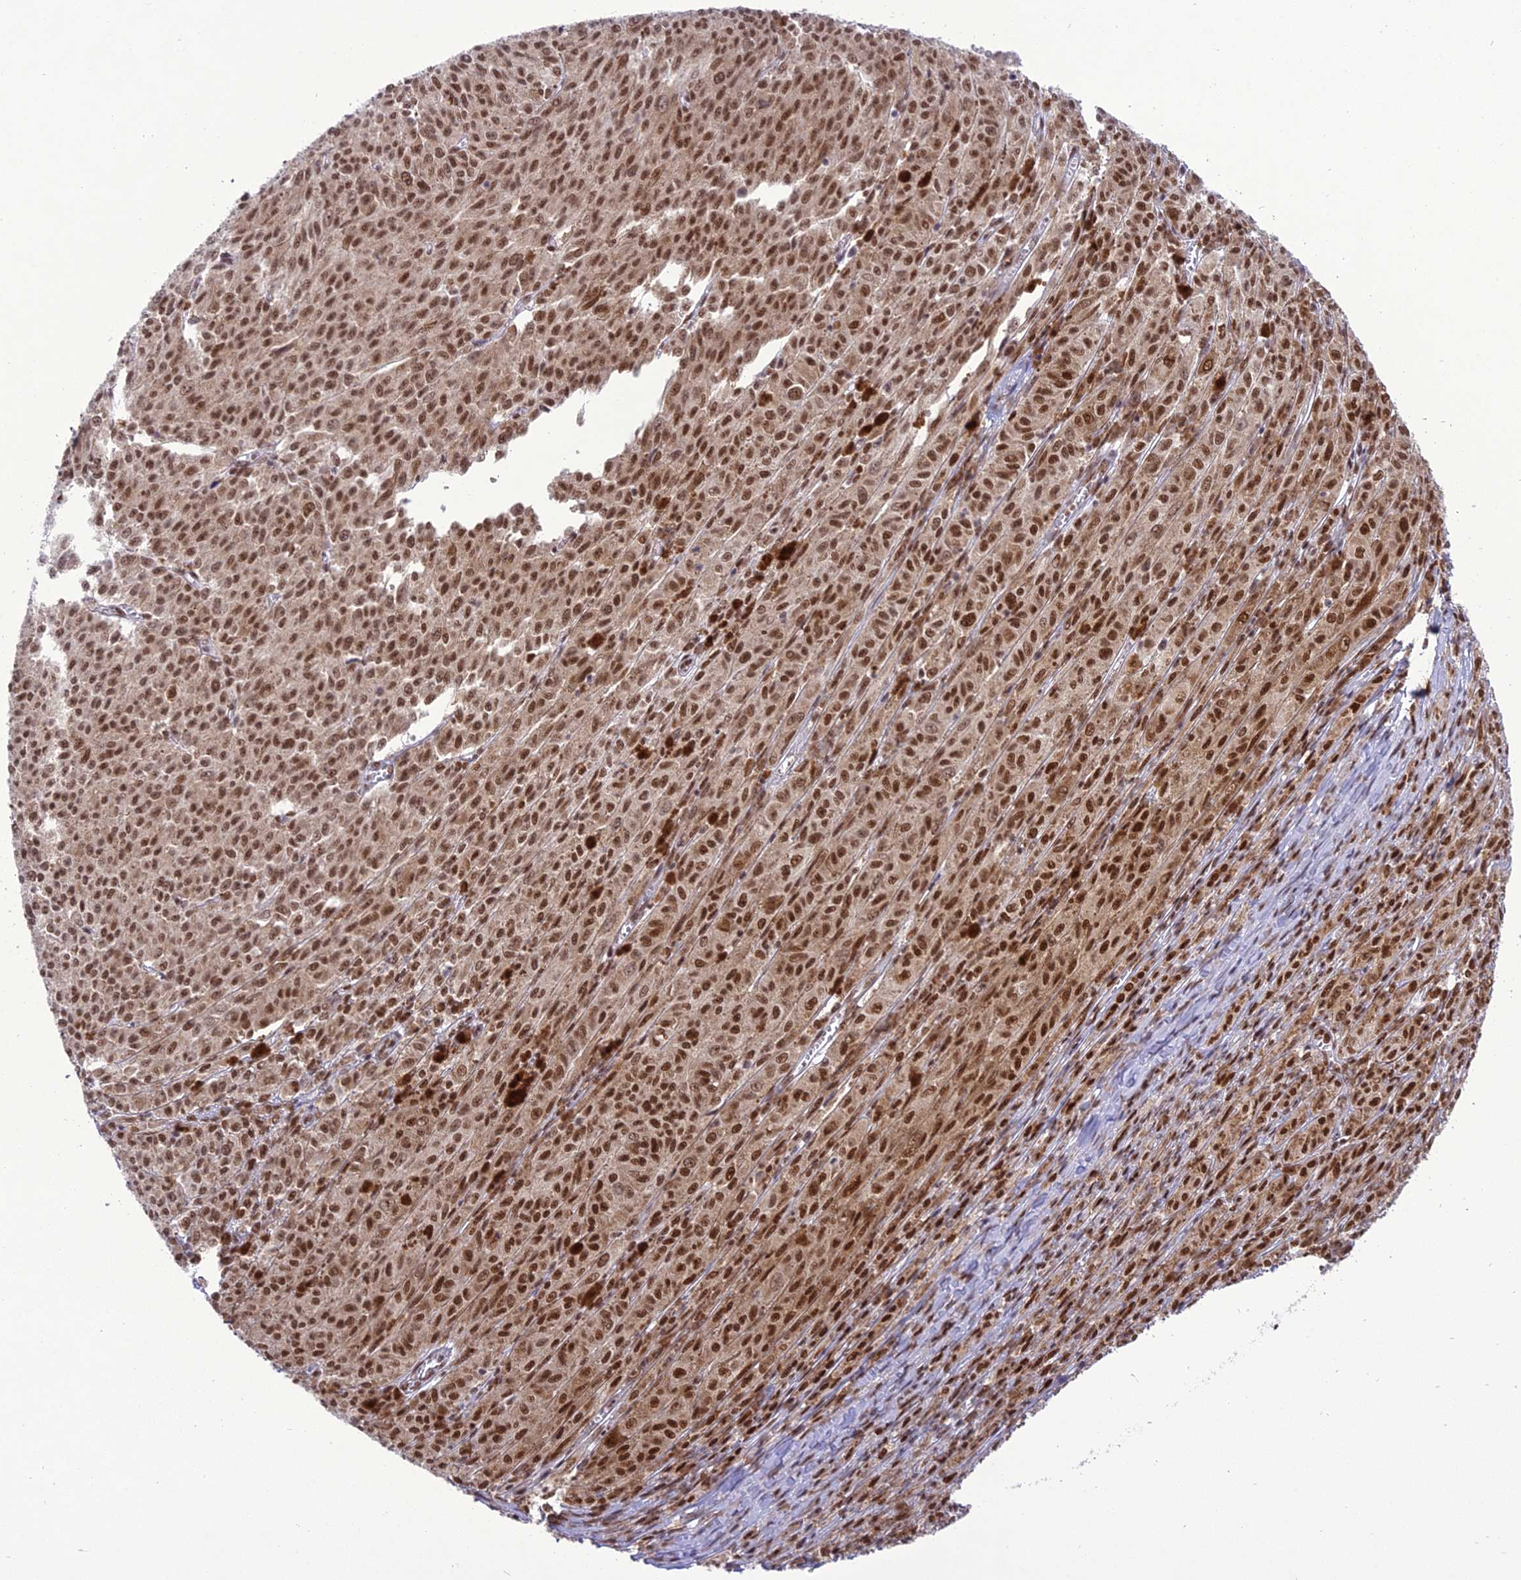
{"staining": {"intensity": "moderate", "quantity": ">75%", "location": "nuclear"}, "tissue": "melanoma", "cell_type": "Tumor cells", "image_type": "cancer", "snomed": [{"axis": "morphology", "description": "Malignant melanoma, NOS"}, {"axis": "topography", "description": "Skin"}], "caption": "Immunohistochemical staining of human malignant melanoma shows medium levels of moderate nuclear protein staining in about >75% of tumor cells.", "gene": "DDX1", "patient": {"sex": "female", "age": 52}}